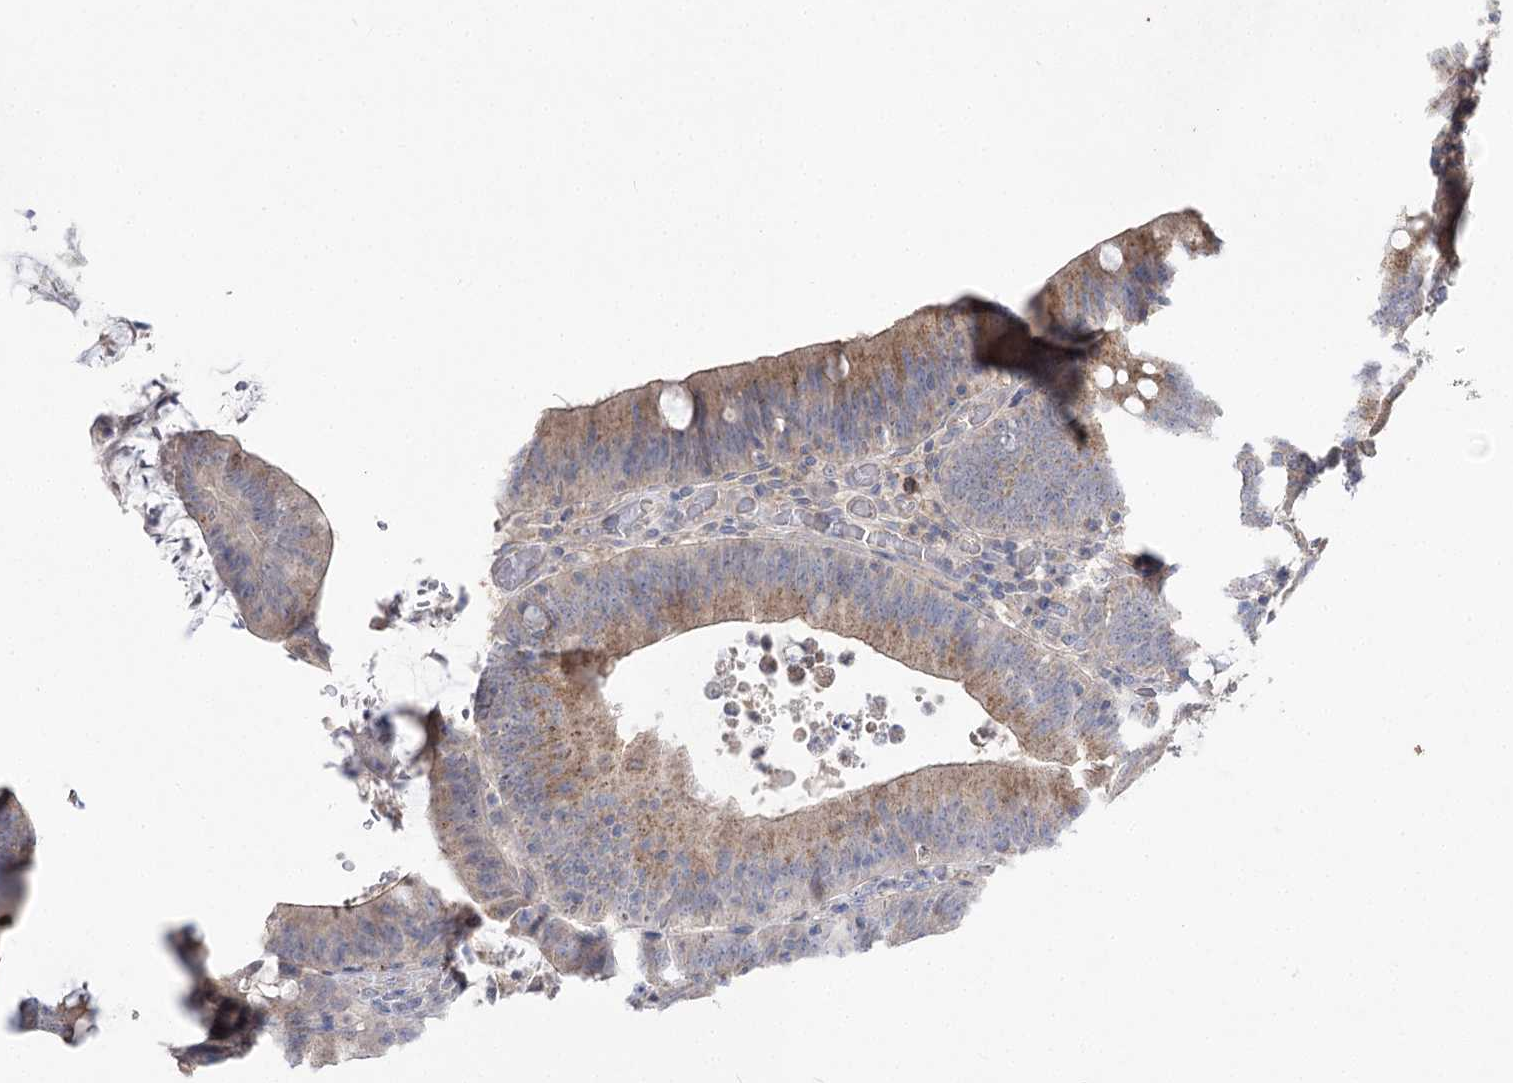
{"staining": {"intensity": "moderate", "quantity": ">75%", "location": "cytoplasmic/membranous"}, "tissue": "colorectal cancer", "cell_type": "Tumor cells", "image_type": "cancer", "snomed": [{"axis": "morphology", "description": "Normal tissue, NOS"}, {"axis": "topography", "description": "Colon"}], "caption": "Protein staining of colorectal cancer tissue displays moderate cytoplasmic/membranous expression in about >75% of tumor cells.", "gene": "AURKC", "patient": {"sex": "female", "age": 82}}